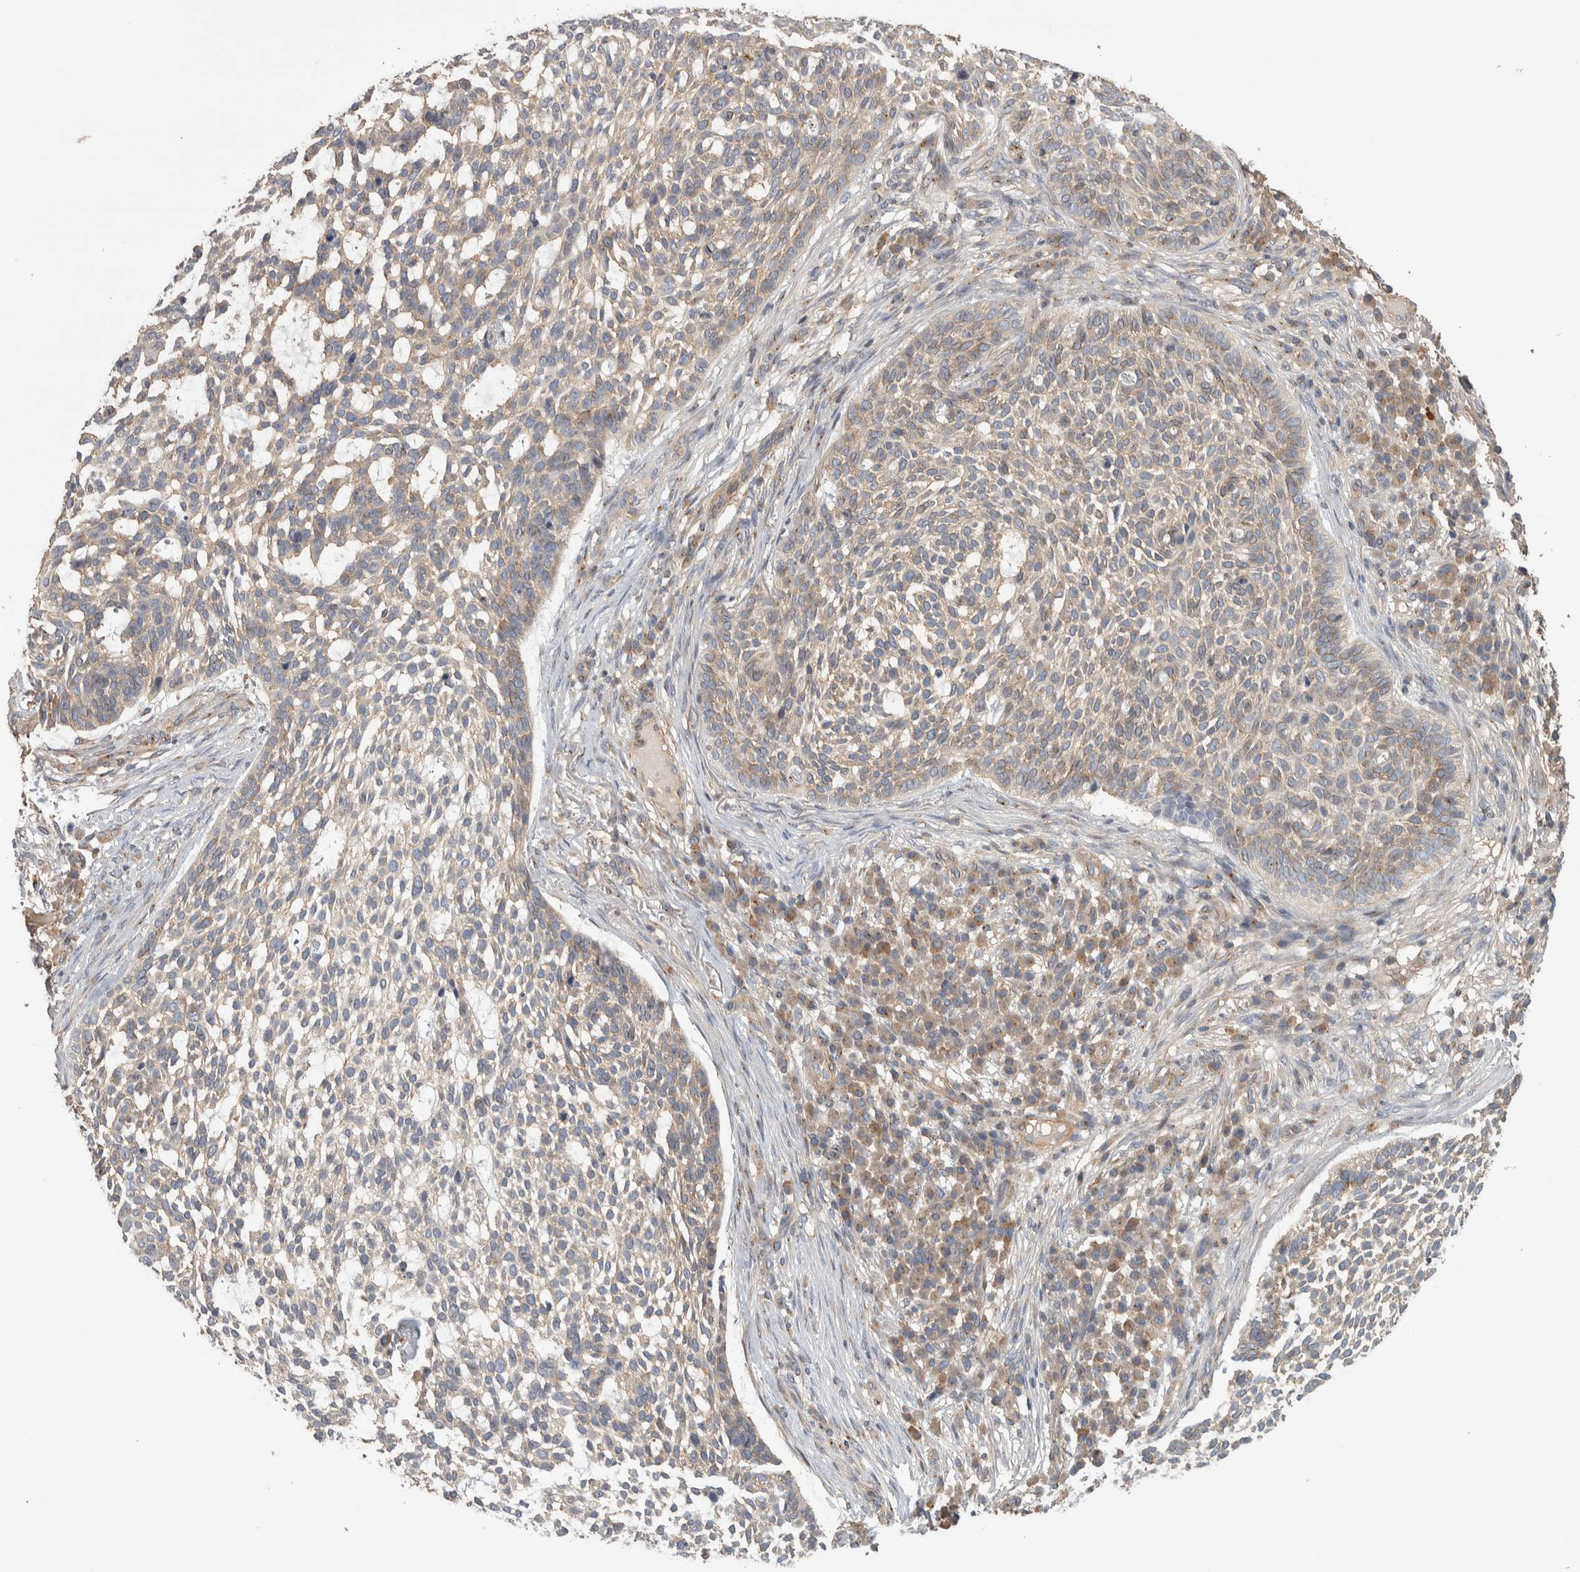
{"staining": {"intensity": "negative", "quantity": "none", "location": "none"}, "tissue": "skin cancer", "cell_type": "Tumor cells", "image_type": "cancer", "snomed": [{"axis": "morphology", "description": "Basal cell carcinoma"}, {"axis": "topography", "description": "Skin"}], "caption": "An IHC image of basal cell carcinoma (skin) is shown. There is no staining in tumor cells of basal cell carcinoma (skin). (Immunohistochemistry, brightfield microscopy, high magnification).", "gene": "IFRD1", "patient": {"sex": "female", "age": 64}}